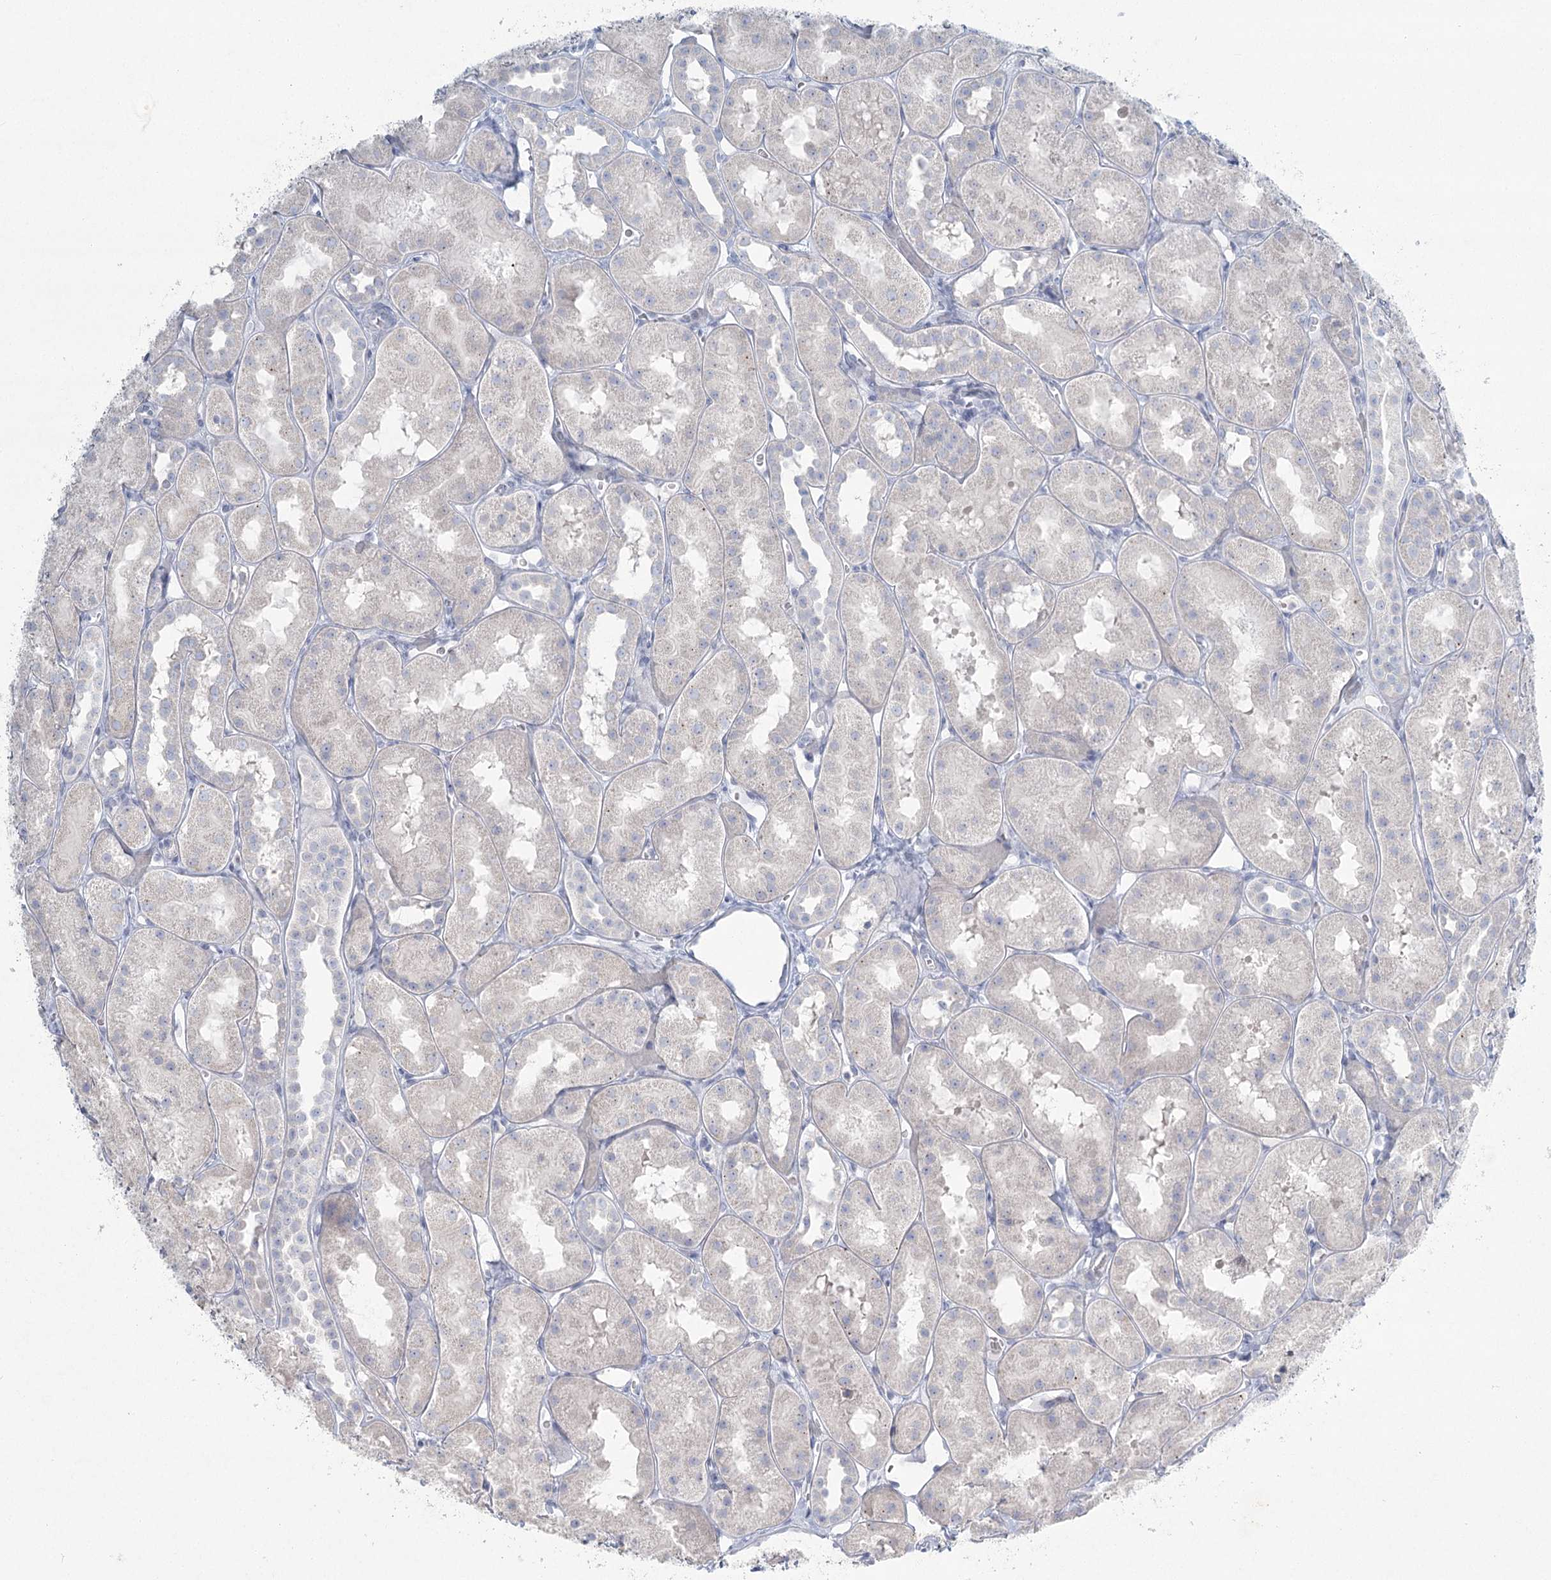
{"staining": {"intensity": "negative", "quantity": "none", "location": "none"}, "tissue": "kidney", "cell_type": "Cells in glomeruli", "image_type": "normal", "snomed": [{"axis": "morphology", "description": "Normal tissue, NOS"}, {"axis": "topography", "description": "Kidney"}, {"axis": "topography", "description": "Urinary bladder"}], "caption": "This histopathology image is of unremarkable kidney stained with immunohistochemistry (IHC) to label a protein in brown with the nuclei are counter-stained blue. There is no staining in cells in glomeruli. (DAB immunohistochemistry (IHC) visualized using brightfield microscopy, high magnification).", "gene": "LRP2BP", "patient": {"sex": "male", "age": 16}}